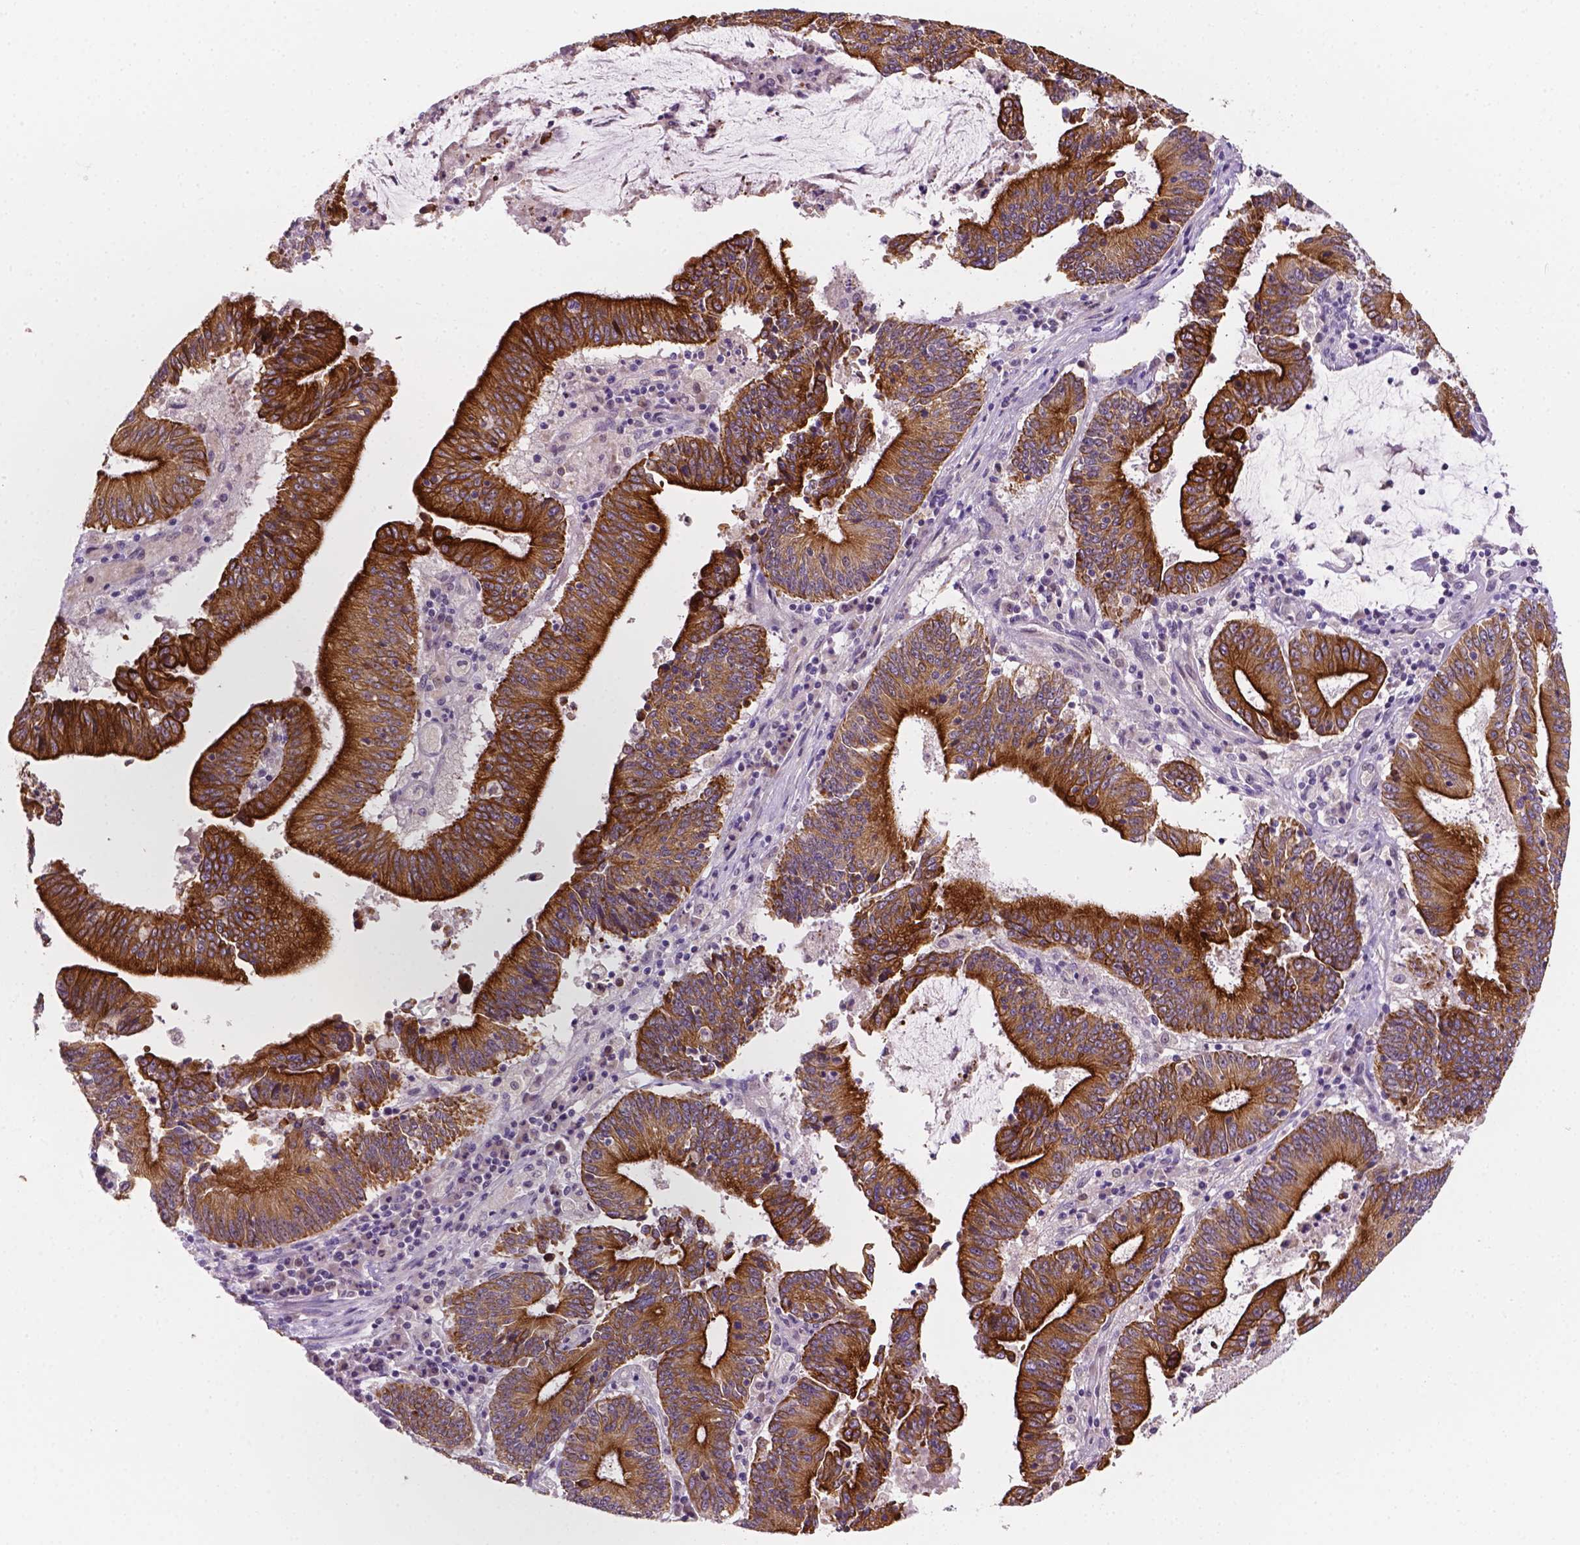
{"staining": {"intensity": "strong", "quantity": ">75%", "location": "cytoplasmic/membranous"}, "tissue": "stomach cancer", "cell_type": "Tumor cells", "image_type": "cancer", "snomed": [{"axis": "morphology", "description": "Adenocarcinoma, NOS"}, {"axis": "topography", "description": "Stomach, upper"}], "caption": "High-power microscopy captured an IHC image of adenocarcinoma (stomach), revealing strong cytoplasmic/membranous positivity in about >75% of tumor cells. The staining is performed using DAB brown chromogen to label protein expression. The nuclei are counter-stained blue using hematoxylin.", "gene": "SHLD3", "patient": {"sex": "male", "age": 68}}